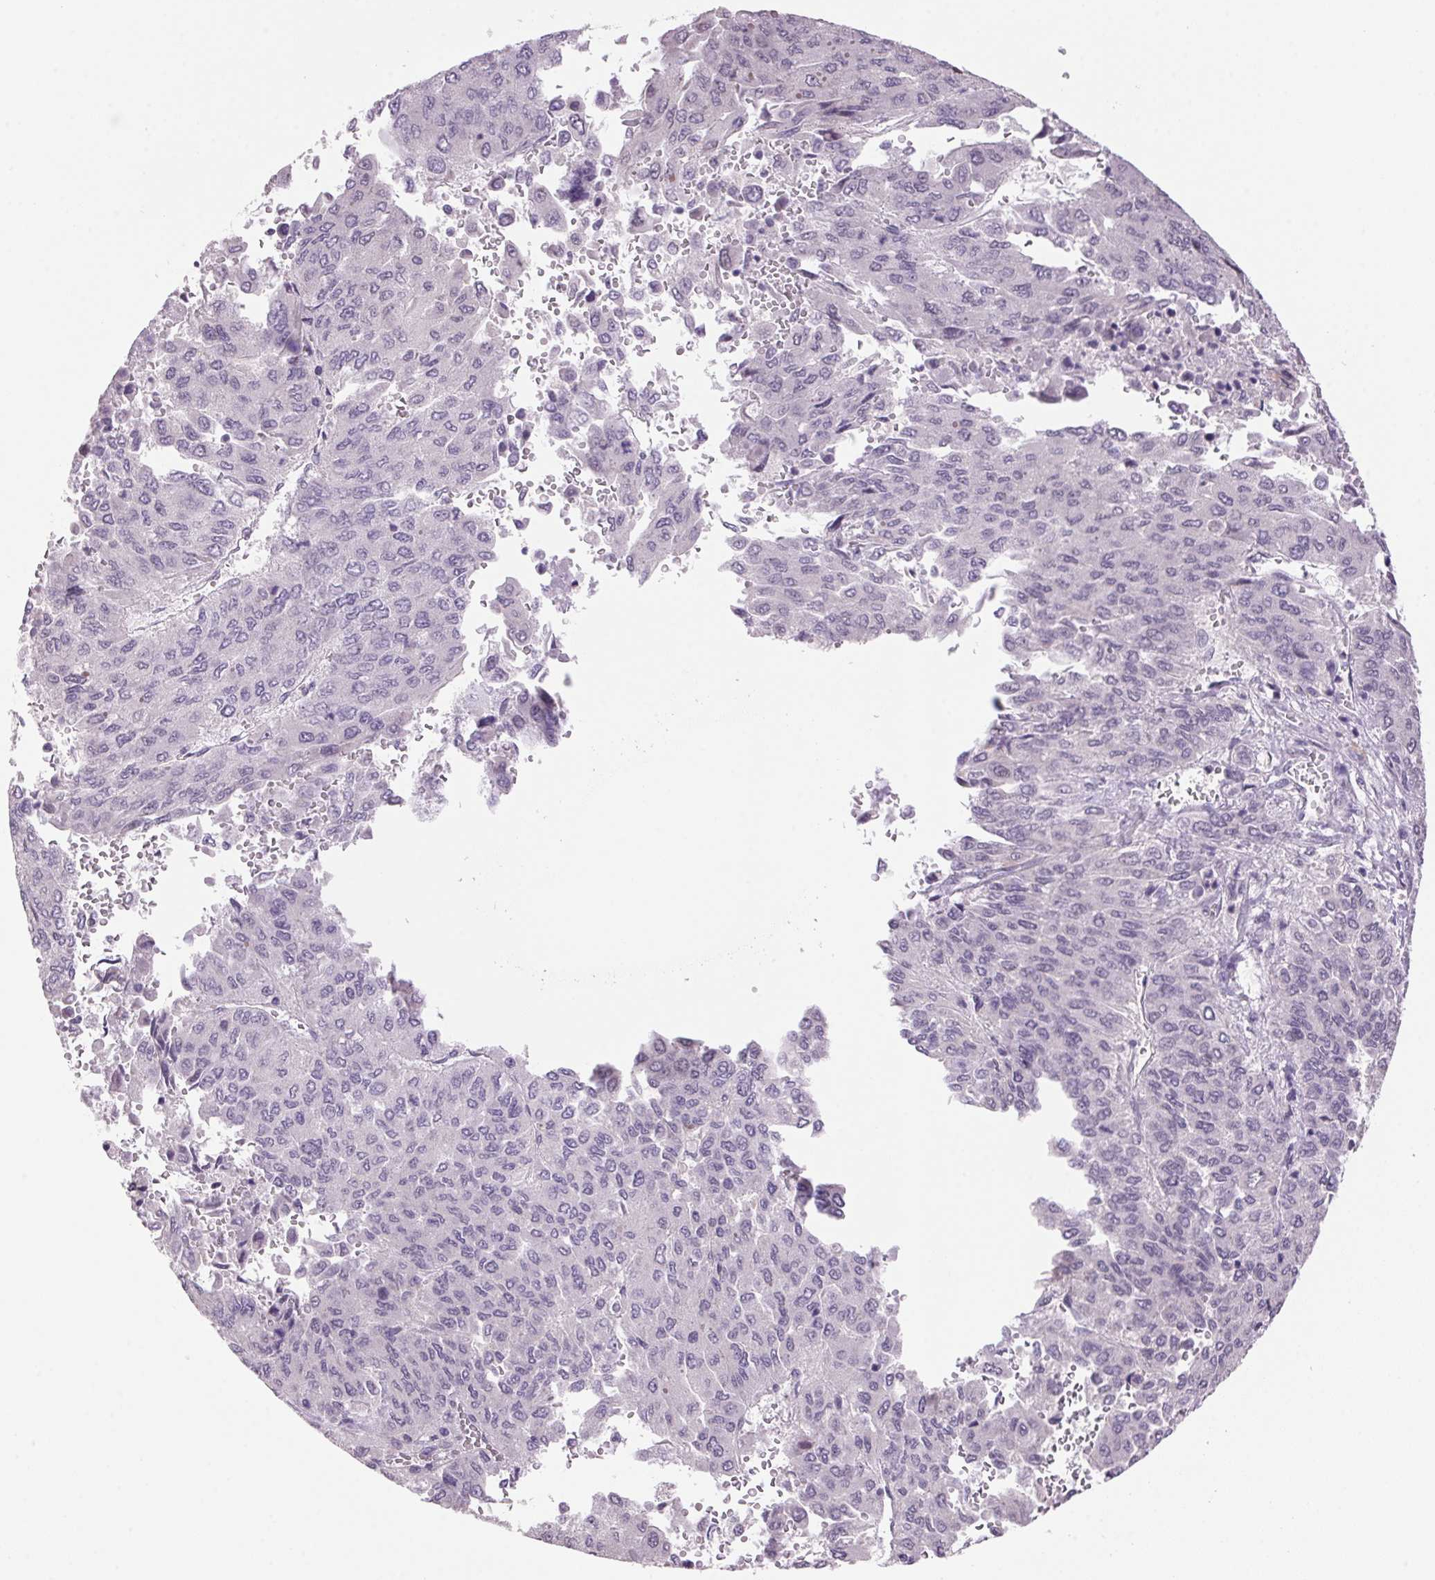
{"staining": {"intensity": "negative", "quantity": "none", "location": "none"}, "tissue": "liver cancer", "cell_type": "Tumor cells", "image_type": "cancer", "snomed": [{"axis": "morphology", "description": "Carcinoma, Hepatocellular, NOS"}, {"axis": "topography", "description": "Liver"}], "caption": "A photomicrograph of human liver cancer (hepatocellular carcinoma) is negative for staining in tumor cells.", "gene": "VWA3B", "patient": {"sex": "female", "age": 41}}